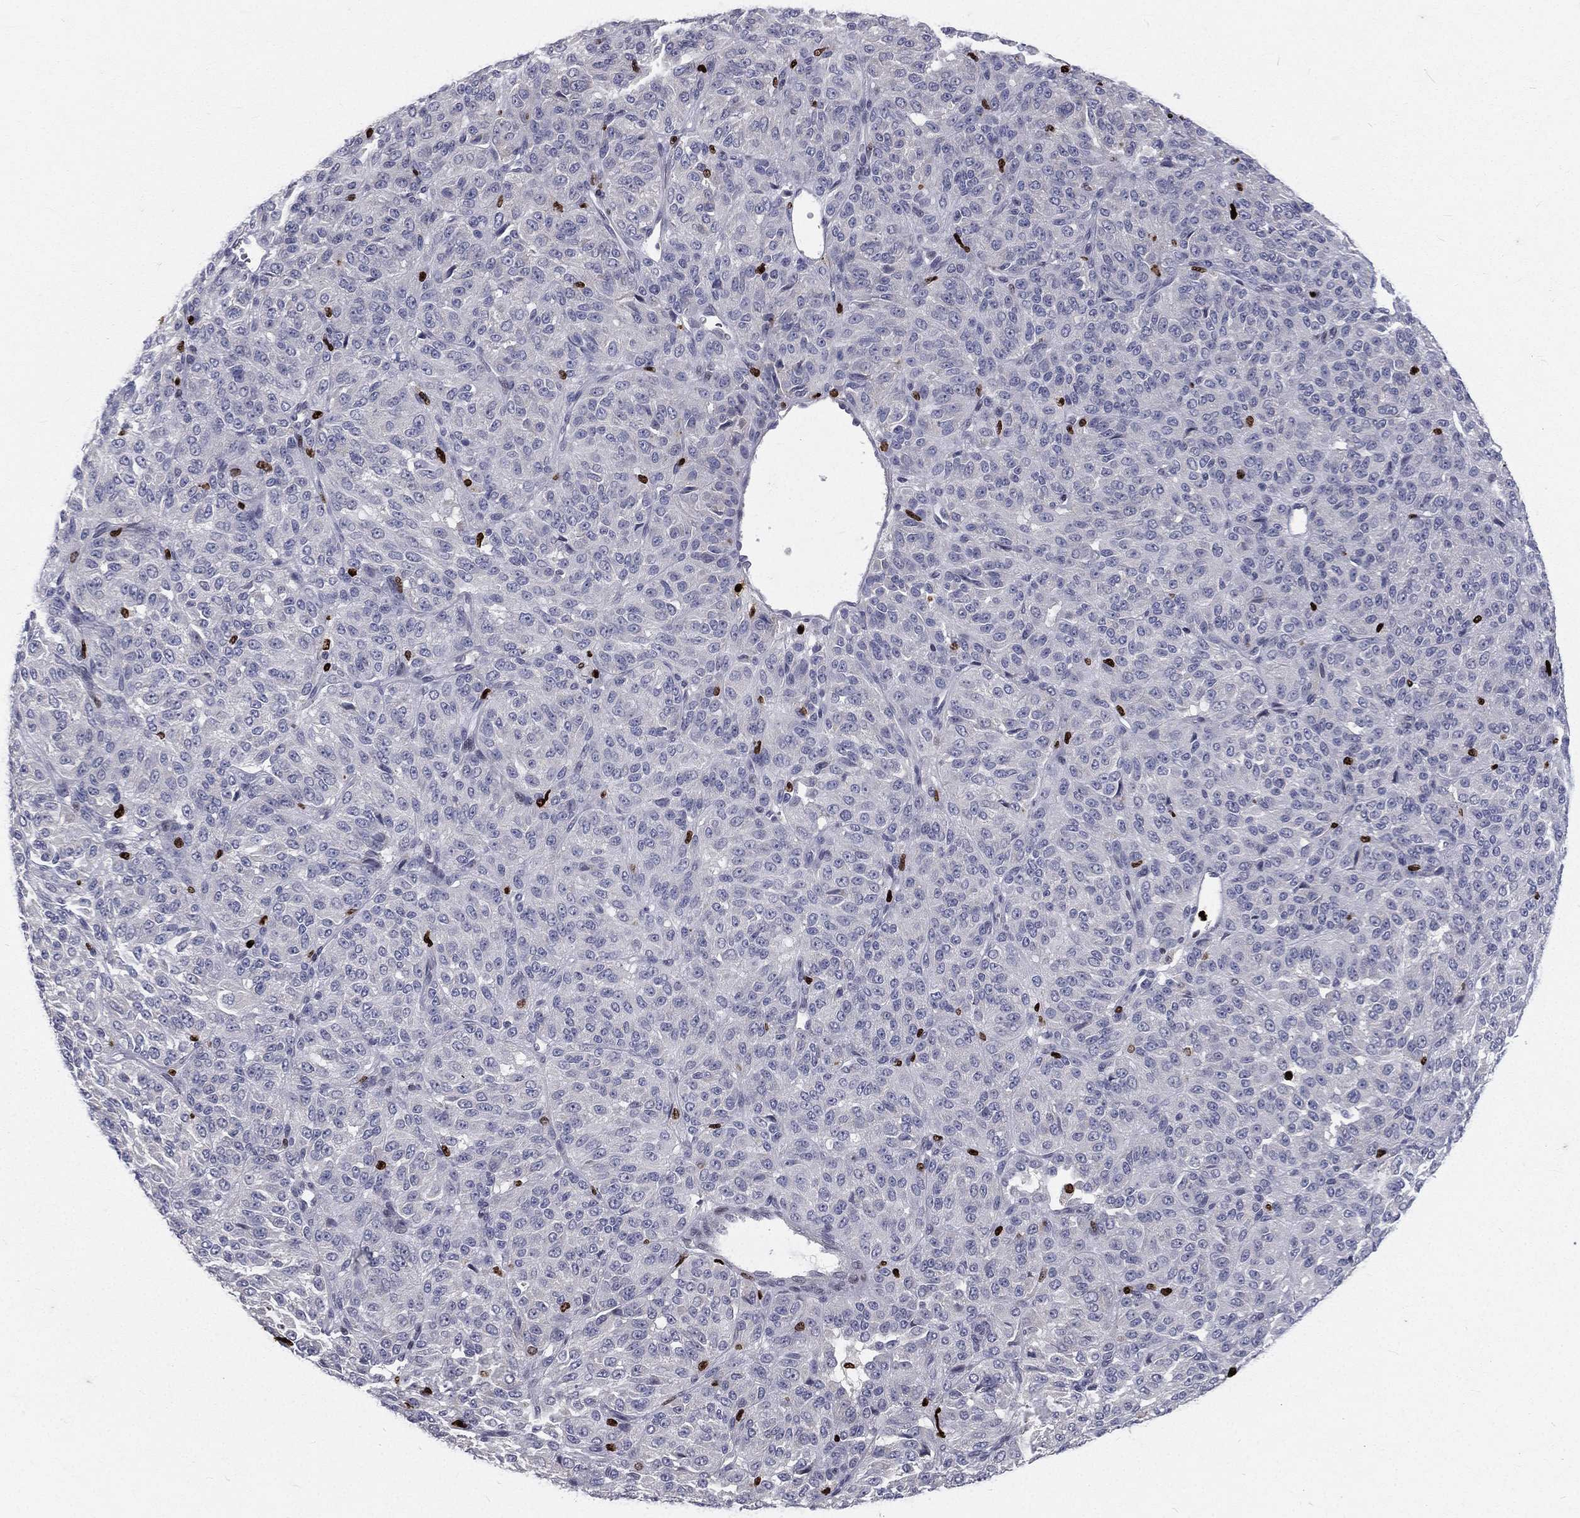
{"staining": {"intensity": "negative", "quantity": "none", "location": "none"}, "tissue": "melanoma", "cell_type": "Tumor cells", "image_type": "cancer", "snomed": [{"axis": "morphology", "description": "Malignant melanoma, Metastatic site"}, {"axis": "topography", "description": "Brain"}], "caption": "IHC image of neoplastic tissue: malignant melanoma (metastatic site) stained with DAB demonstrates no significant protein positivity in tumor cells.", "gene": "MNDA", "patient": {"sex": "female", "age": 56}}